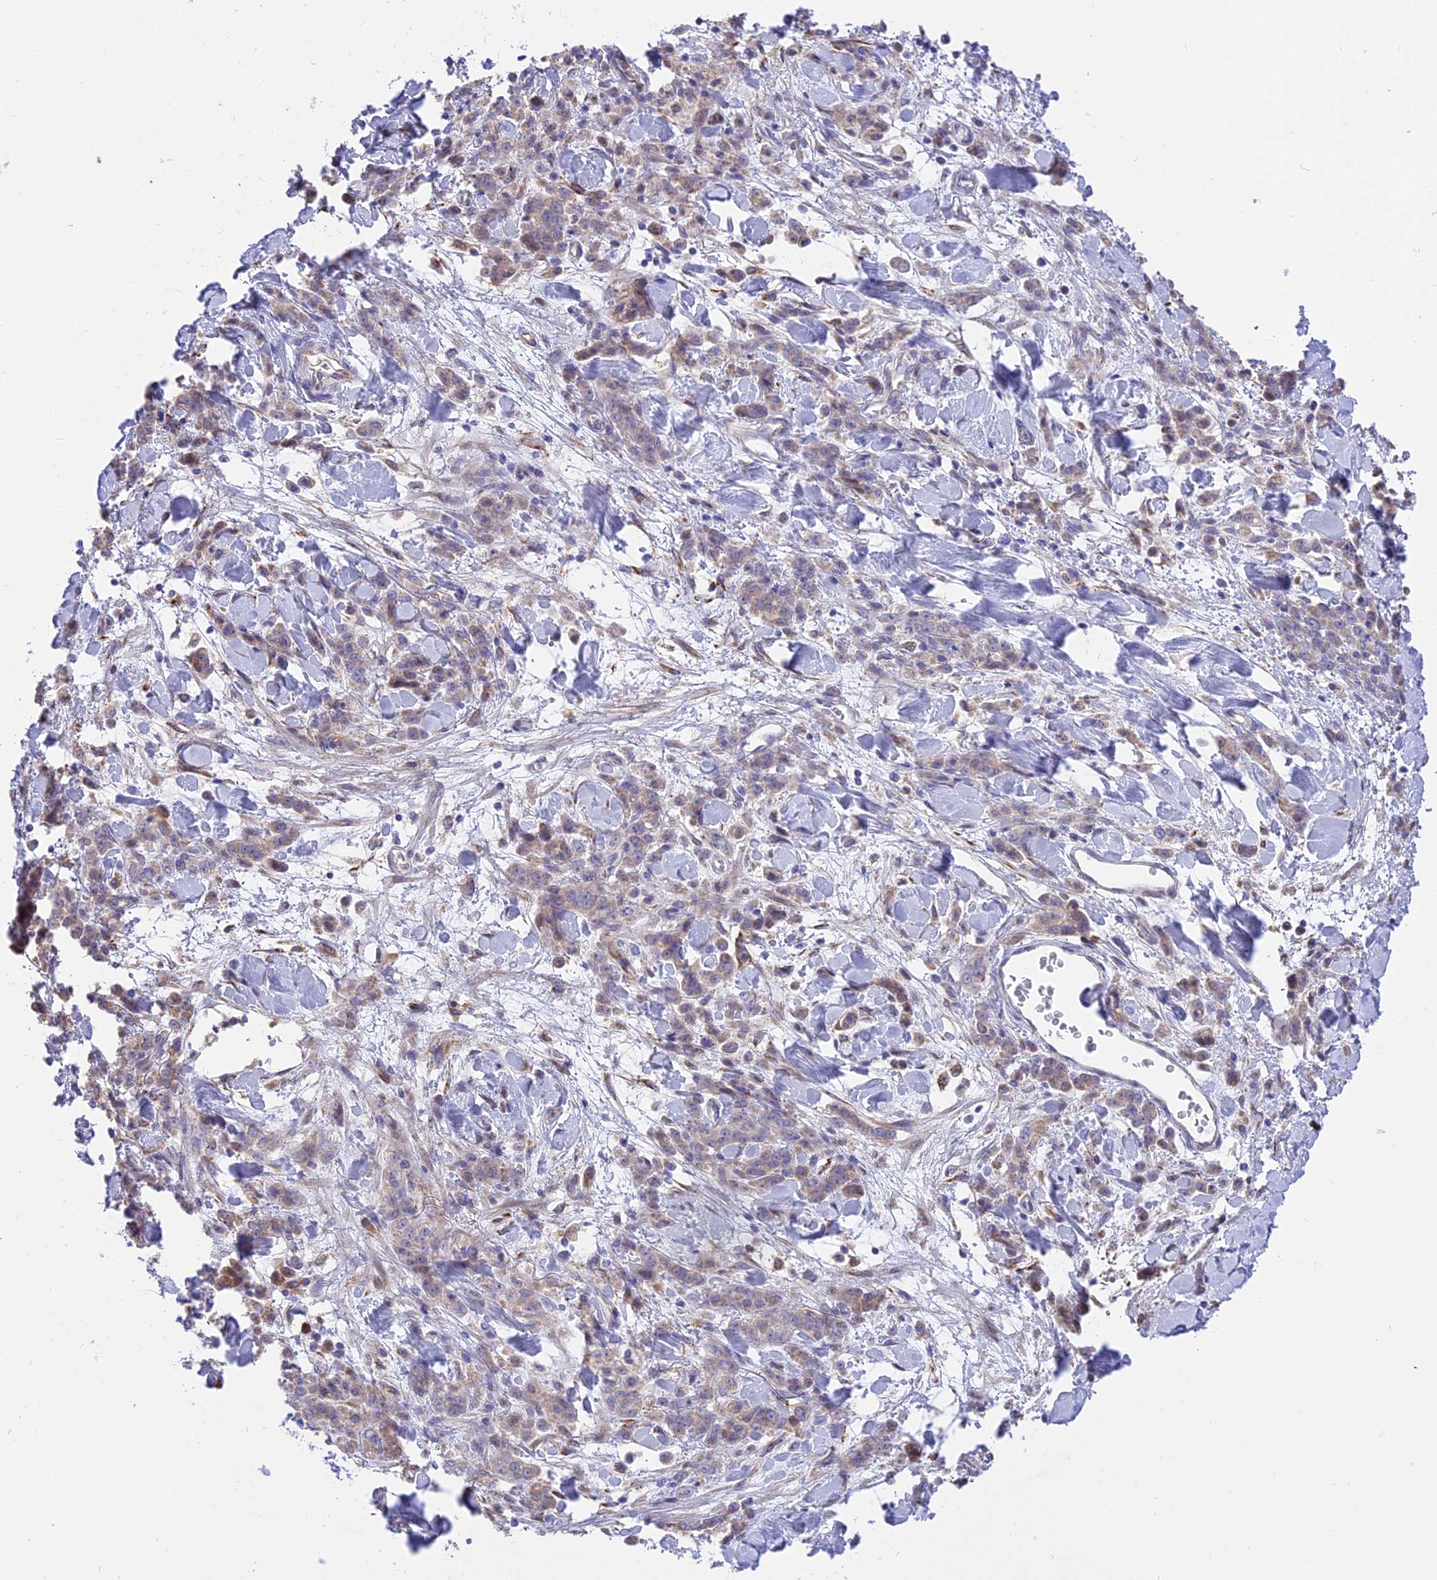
{"staining": {"intensity": "weak", "quantity": "25%-75%", "location": "cytoplasmic/membranous"}, "tissue": "stomach cancer", "cell_type": "Tumor cells", "image_type": "cancer", "snomed": [{"axis": "morphology", "description": "Normal tissue, NOS"}, {"axis": "morphology", "description": "Adenocarcinoma, NOS"}, {"axis": "topography", "description": "Stomach"}], "caption": "Stomach cancer (adenocarcinoma) stained with a brown dye demonstrates weak cytoplasmic/membranous positive staining in about 25%-75% of tumor cells.", "gene": "ARMCX6", "patient": {"sex": "male", "age": 82}}